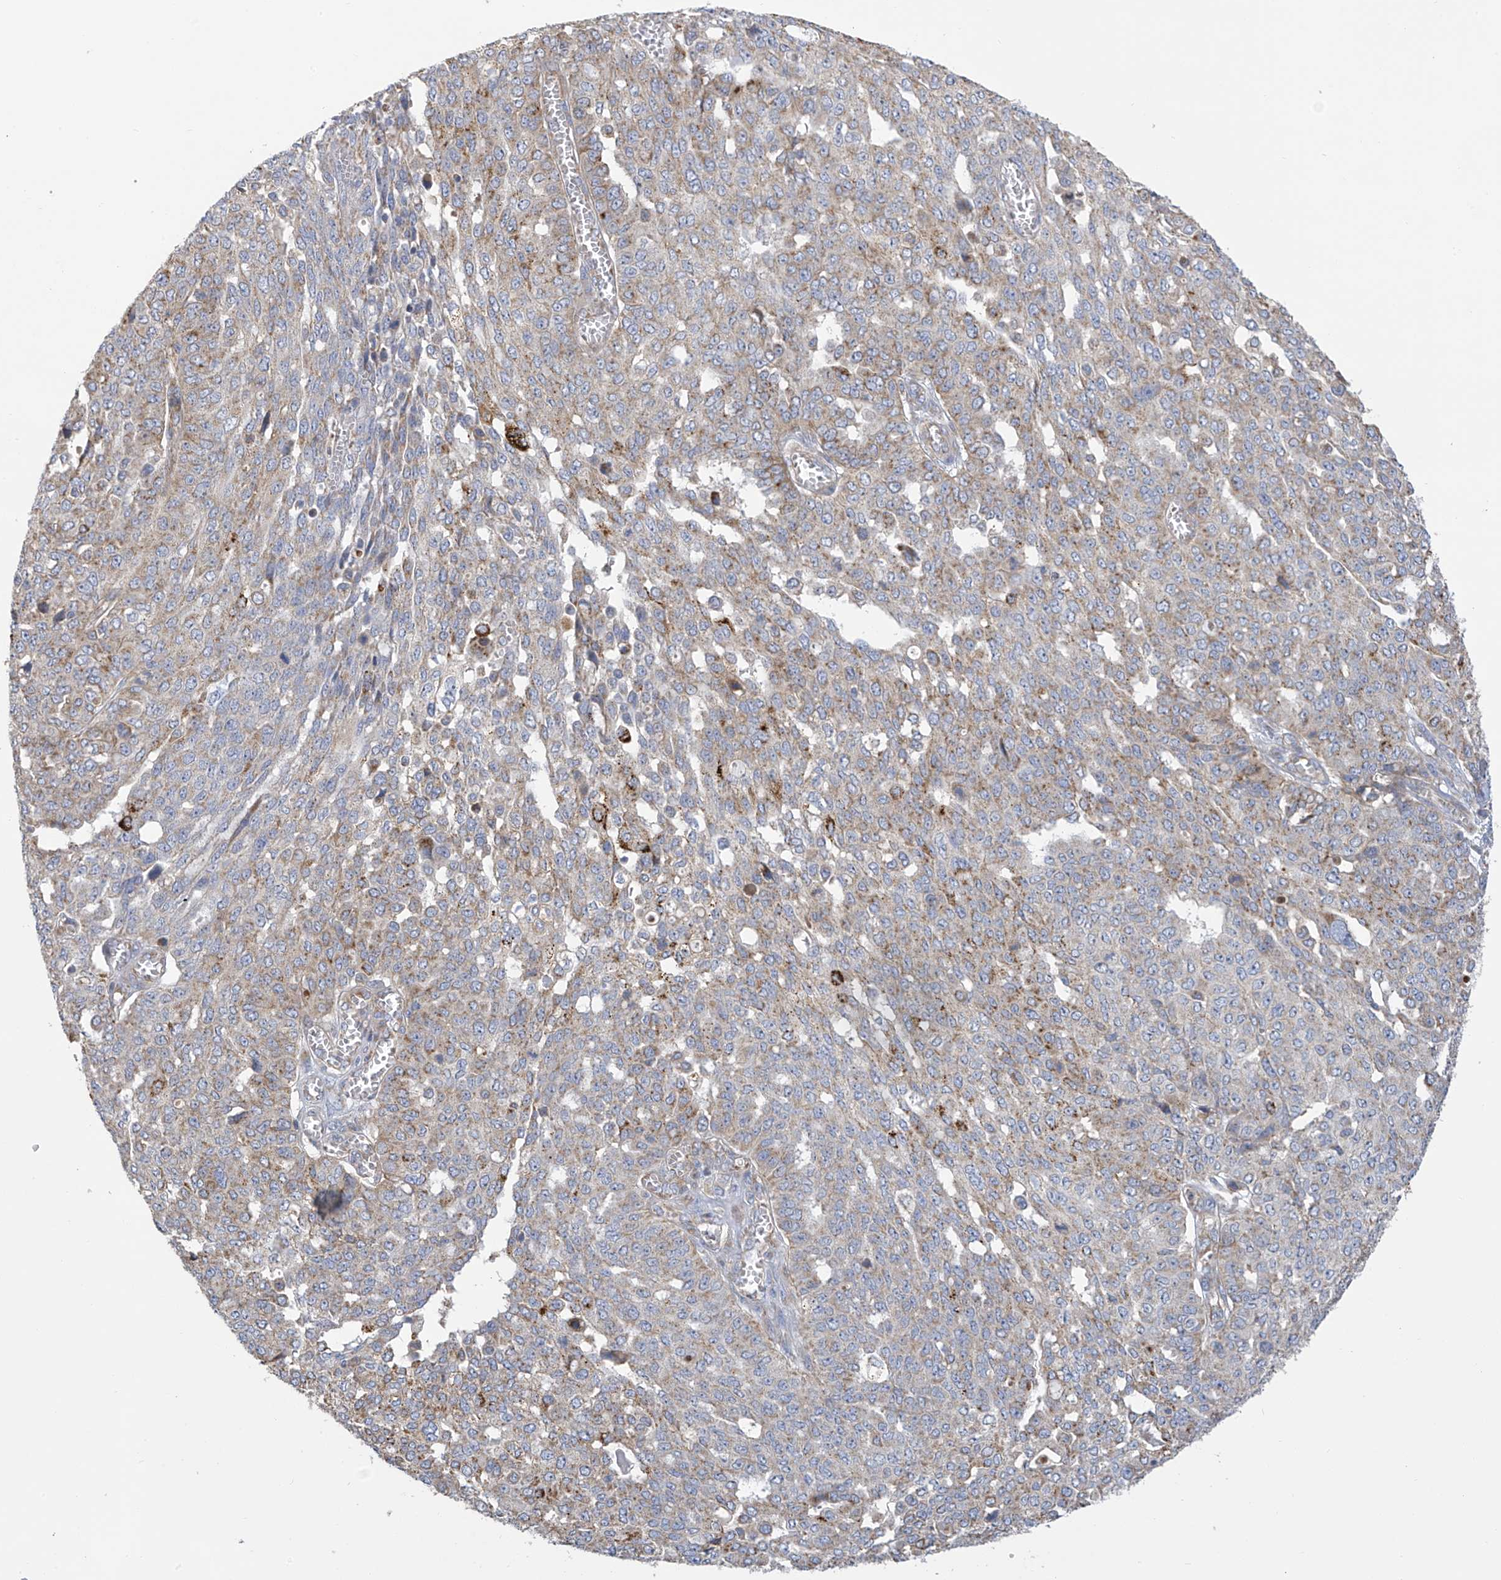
{"staining": {"intensity": "moderate", "quantity": "<25%", "location": "cytoplasmic/membranous"}, "tissue": "ovarian cancer", "cell_type": "Tumor cells", "image_type": "cancer", "snomed": [{"axis": "morphology", "description": "Cystadenocarcinoma, serous, NOS"}, {"axis": "topography", "description": "Soft tissue"}, {"axis": "topography", "description": "Ovary"}], "caption": "Immunohistochemistry (IHC) histopathology image of neoplastic tissue: ovarian serous cystadenocarcinoma stained using immunohistochemistry displays low levels of moderate protein expression localized specifically in the cytoplasmic/membranous of tumor cells, appearing as a cytoplasmic/membranous brown color.", "gene": "ITM2B", "patient": {"sex": "female", "age": 57}}